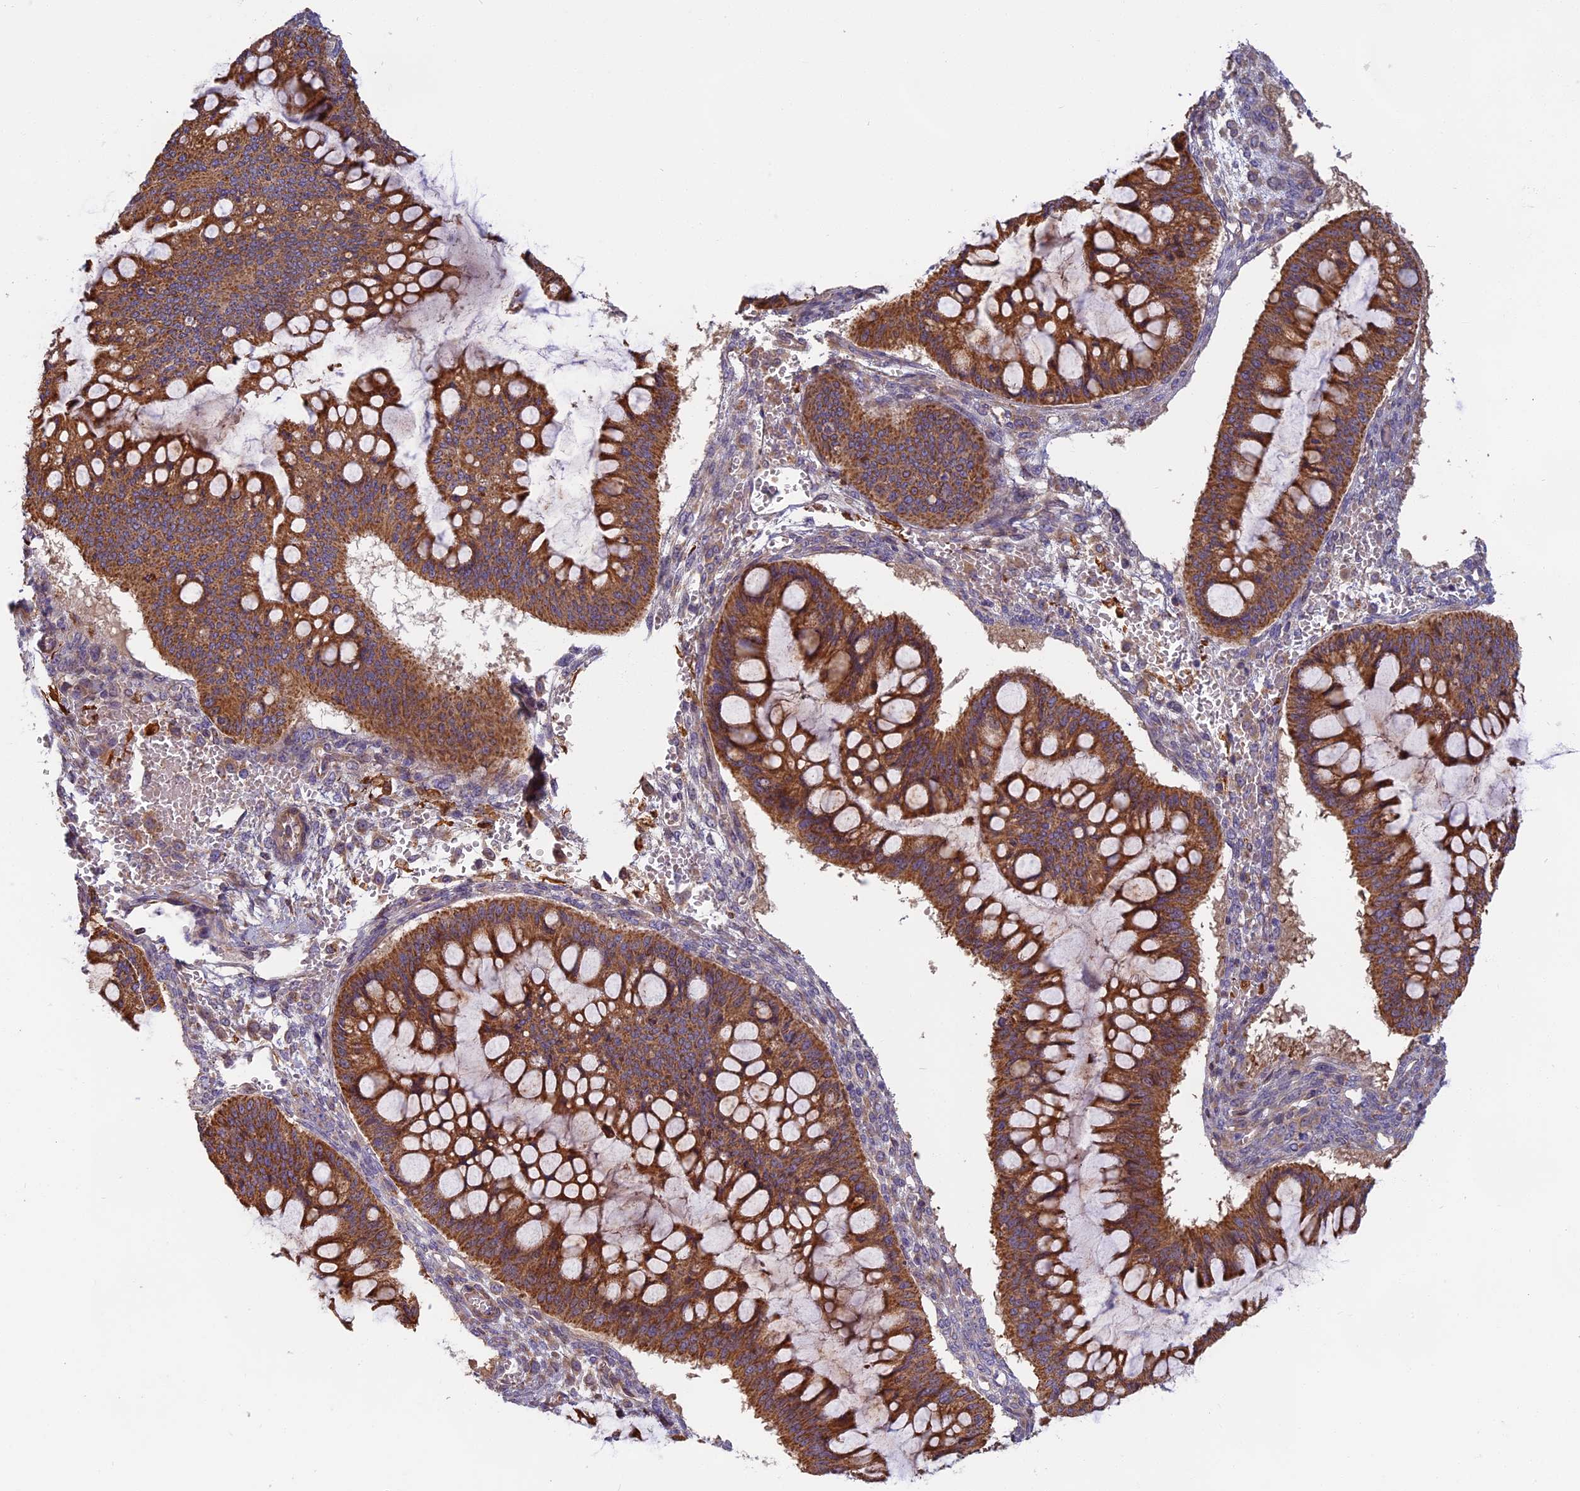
{"staining": {"intensity": "moderate", "quantity": ">75%", "location": "cytoplasmic/membranous"}, "tissue": "ovarian cancer", "cell_type": "Tumor cells", "image_type": "cancer", "snomed": [{"axis": "morphology", "description": "Cystadenocarcinoma, mucinous, NOS"}, {"axis": "topography", "description": "Ovary"}], "caption": "Human mucinous cystadenocarcinoma (ovarian) stained with a brown dye exhibits moderate cytoplasmic/membranous positive expression in about >75% of tumor cells.", "gene": "EDAR", "patient": {"sex": "female", "age": 73}}